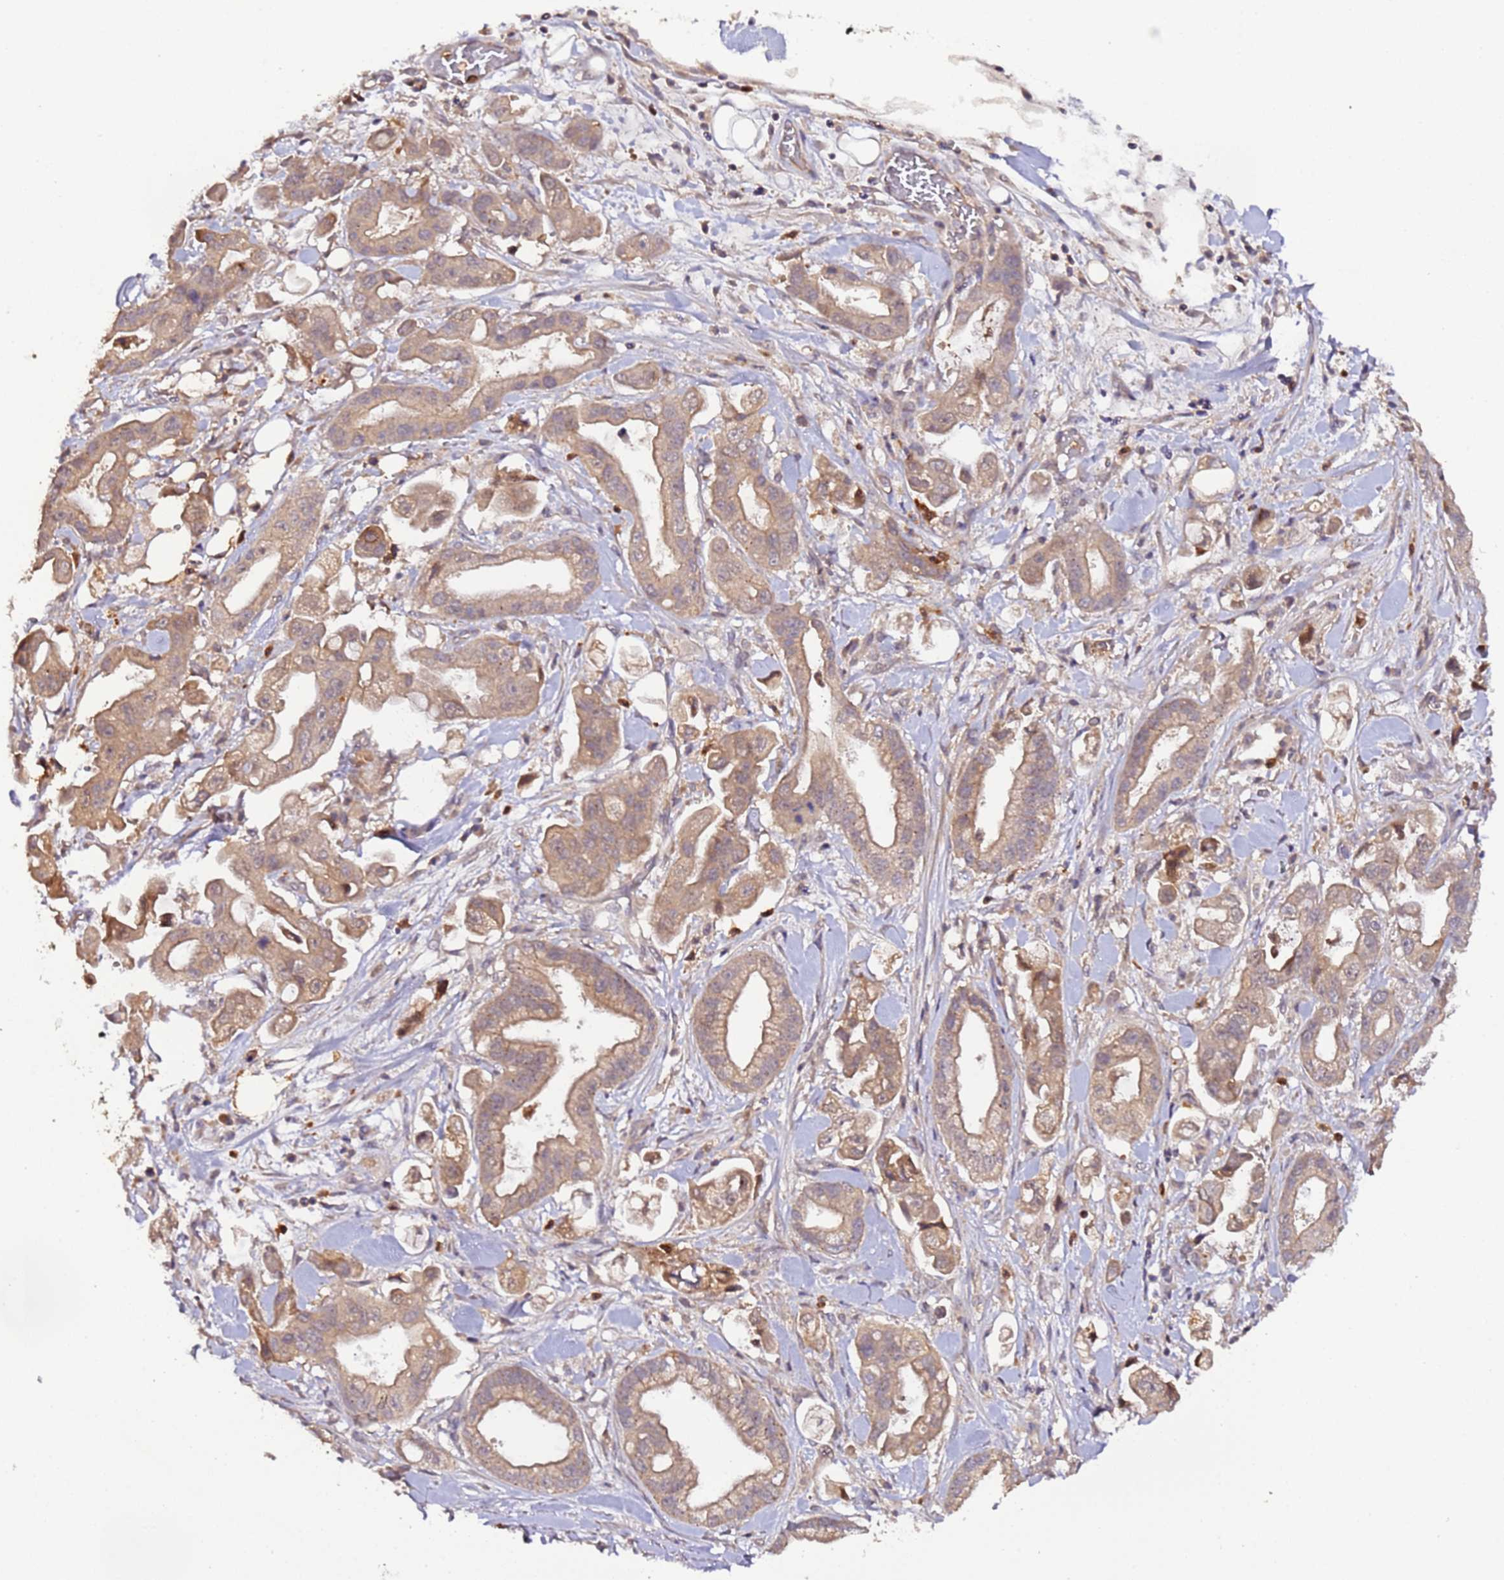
{"staining": {"intensity": "weak", "quantity": ">75%", "location": "cytoplasmic/membranous"}, "tissue": "stomach cancer", "cell_type": "Tumor cells", "image_type": "cancer", "snomed": [{"axis": "morphology", "description": "Adenocarcinoma, NOS"}, {"axis": "topography", "description": "Stomach"}], "caption": "DAB (3,3'-diaminobenzidine) immunohistochemical staining of adenocarcinoma (stomach) exhibits weak cytoplasmic/membranous protein staining in about >75% of tumor cells. (DAB IHC with brightfield microscopy, high magnification).", "gene": "TRIM26", "patient": {"sex": "male", "age": 62}}